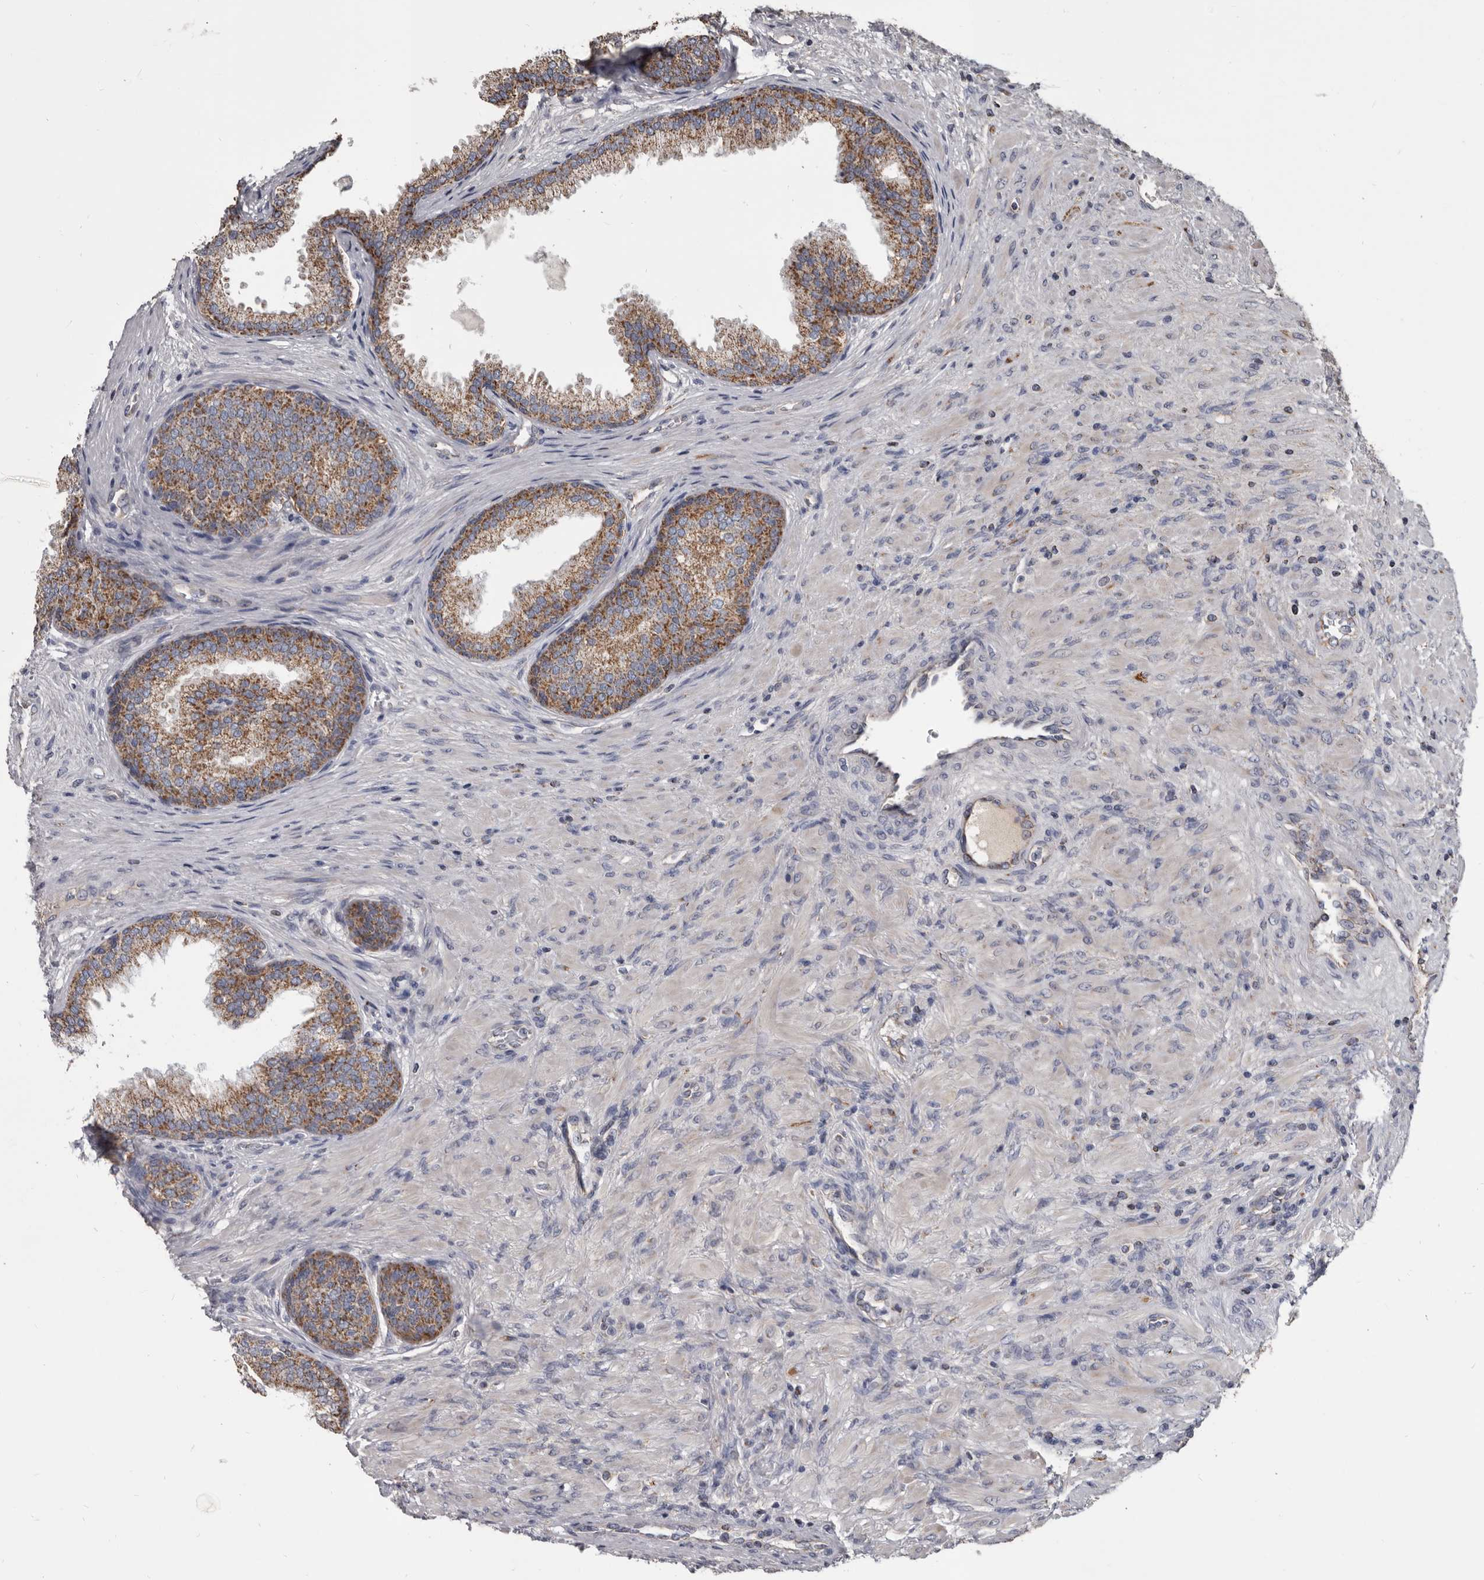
{"staining": {"intensity": "moderate", "quantity": ">75%", "location": "cytoplasmic/membranous"}, "tissue": "prostate", "cell_type": "Glandular cells", "image_type": "normal", "snomed": [{"axis": "morphology", "description": "Normal tissue, NOS"}, {"axis": "topography", "description": "Prostate"}], "caption": "Immunohistochemical staining of normal human prostate displays moderate cytoplasmic/membranous protein staining in about >75% of glandular cells.", "gene": "ALDH5A1", "patient": {"sex": "male", "age": 76}}